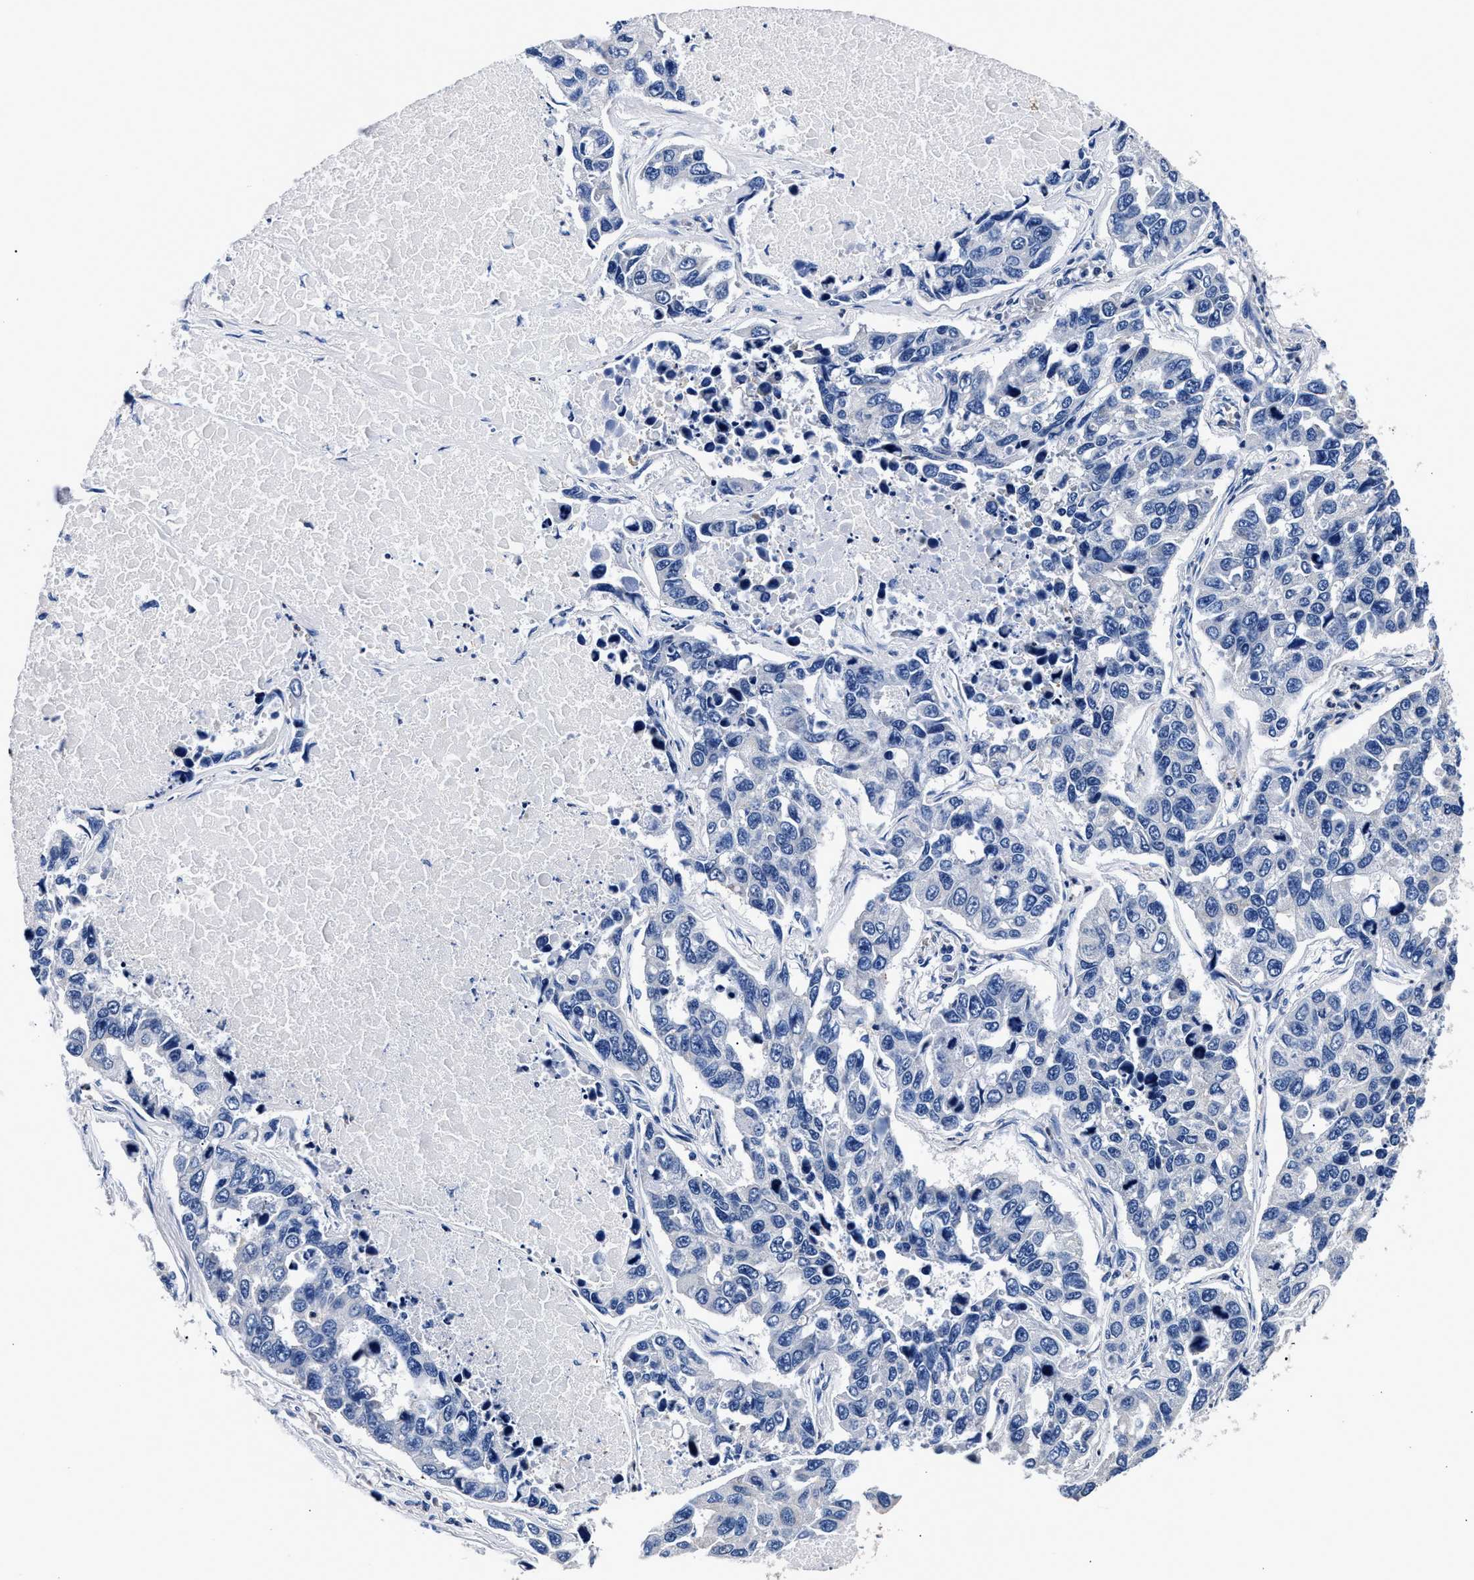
{"staining": {"intensity": "negative", "quantity": "none", "location": "none"}, "tissue": "lung cancer", "cell_type": "Tumor cells", "image_type": "cancer", "snomed": [{"axis": "morphology", "description": "Adenocarcinoma, NOS"}, {"axis": "topography", "description": "Lung"}], "caption": "Lung adenocarcinoma stained for a protein using IHC demonstrates no positivity tumor cells.", "gene": "PHF24", "patient": {"sex": "male", "age": 64}}